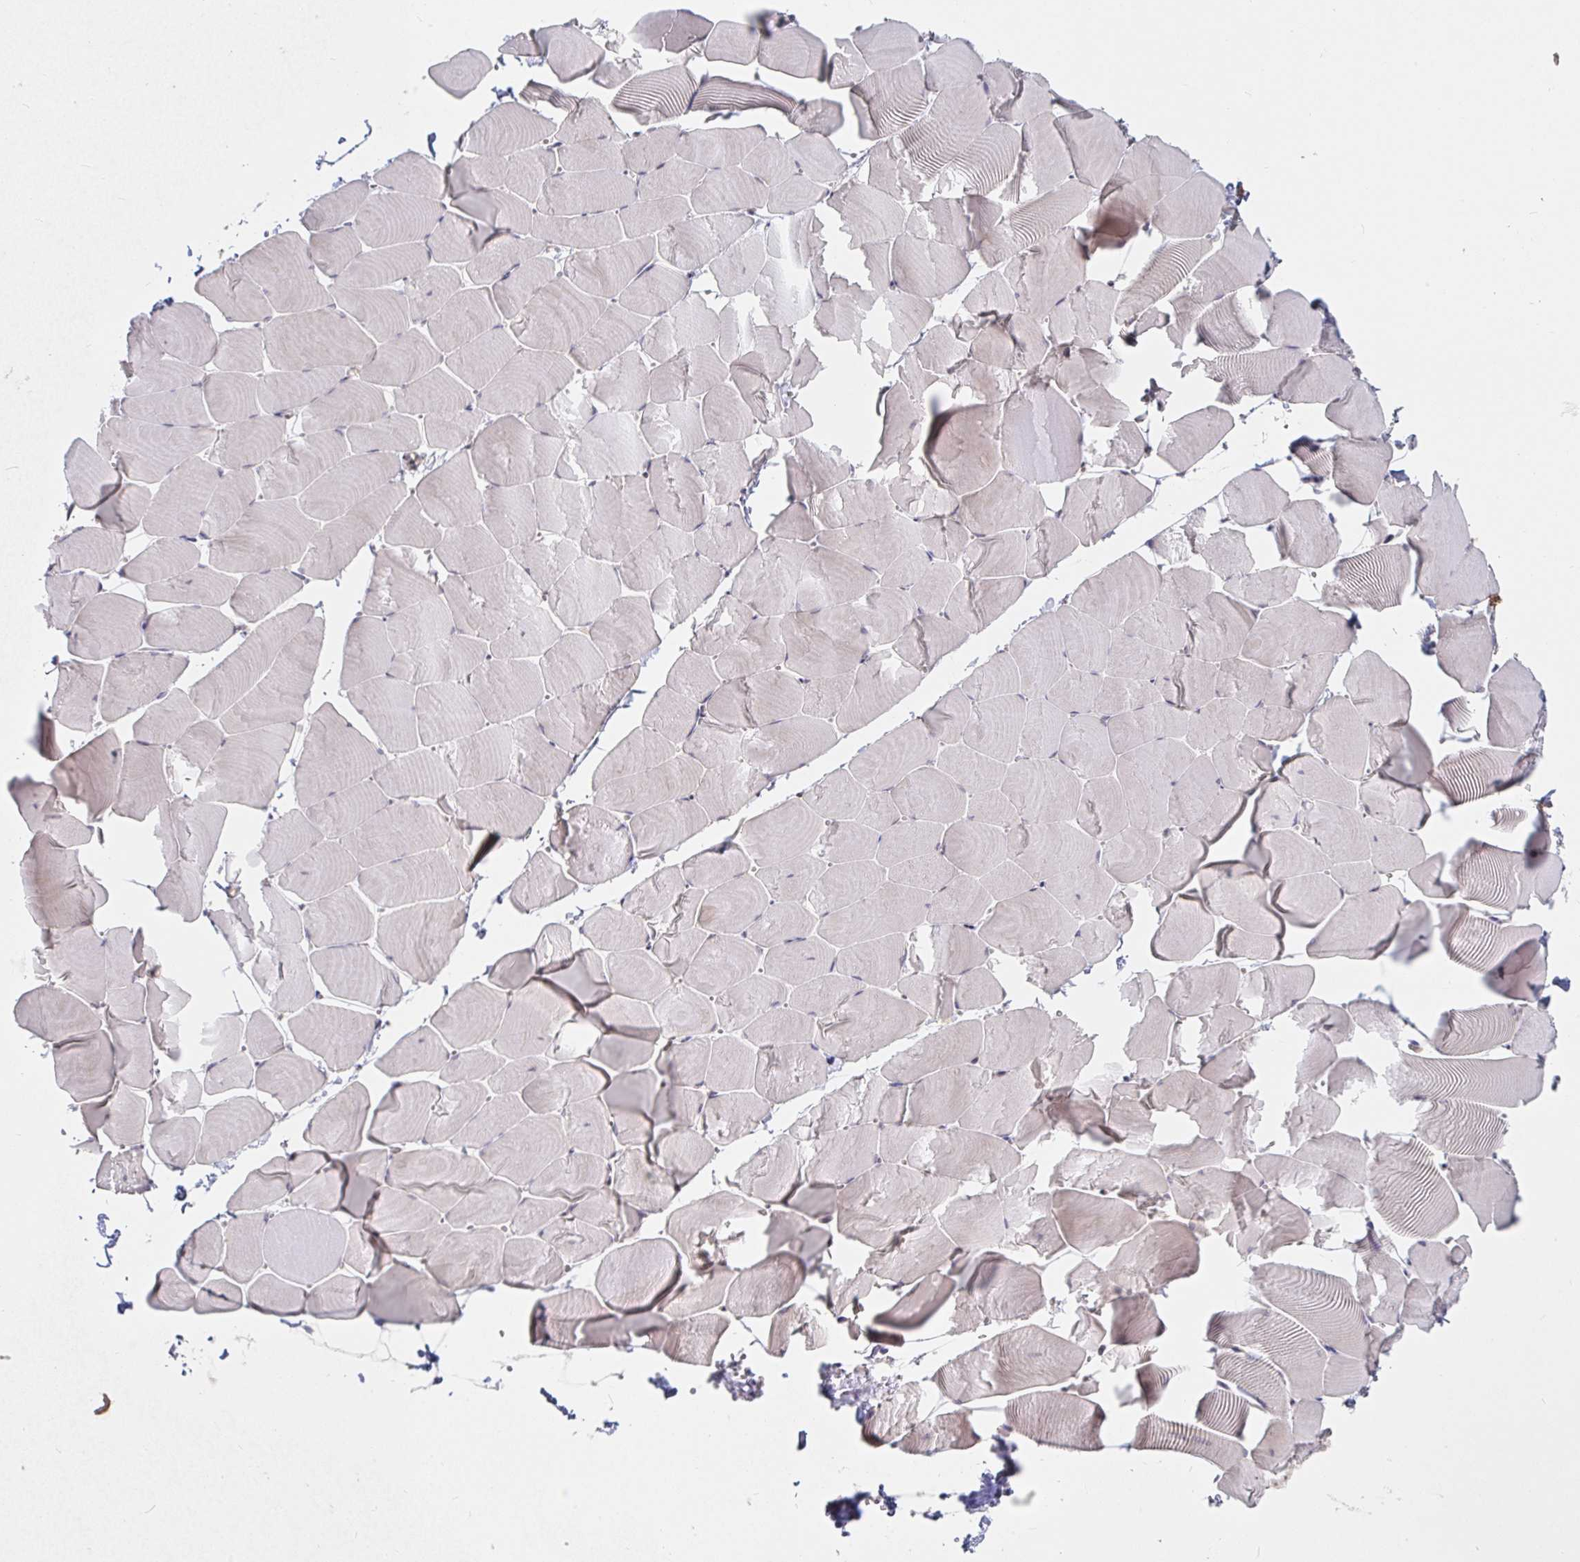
{"staining": {"intensity": "weak", "quantity": "<25%", "location": "cytoplasmic/membranous"}, "tissue": "skeletal muscle", "cell_type": "Myocytes", "image_type": "normal", "snomed": [{"axis": "morphology", "description": "Normal tissue, NOS"}, {"axis": "topography", "description": "Skeletal muscle"}], "caption": "Protein analysis of benign skeletal muscle shows no significant staining in myocytes.", "gene": "ALG1L2", "patient": {"sex": "male", "age": 25}}